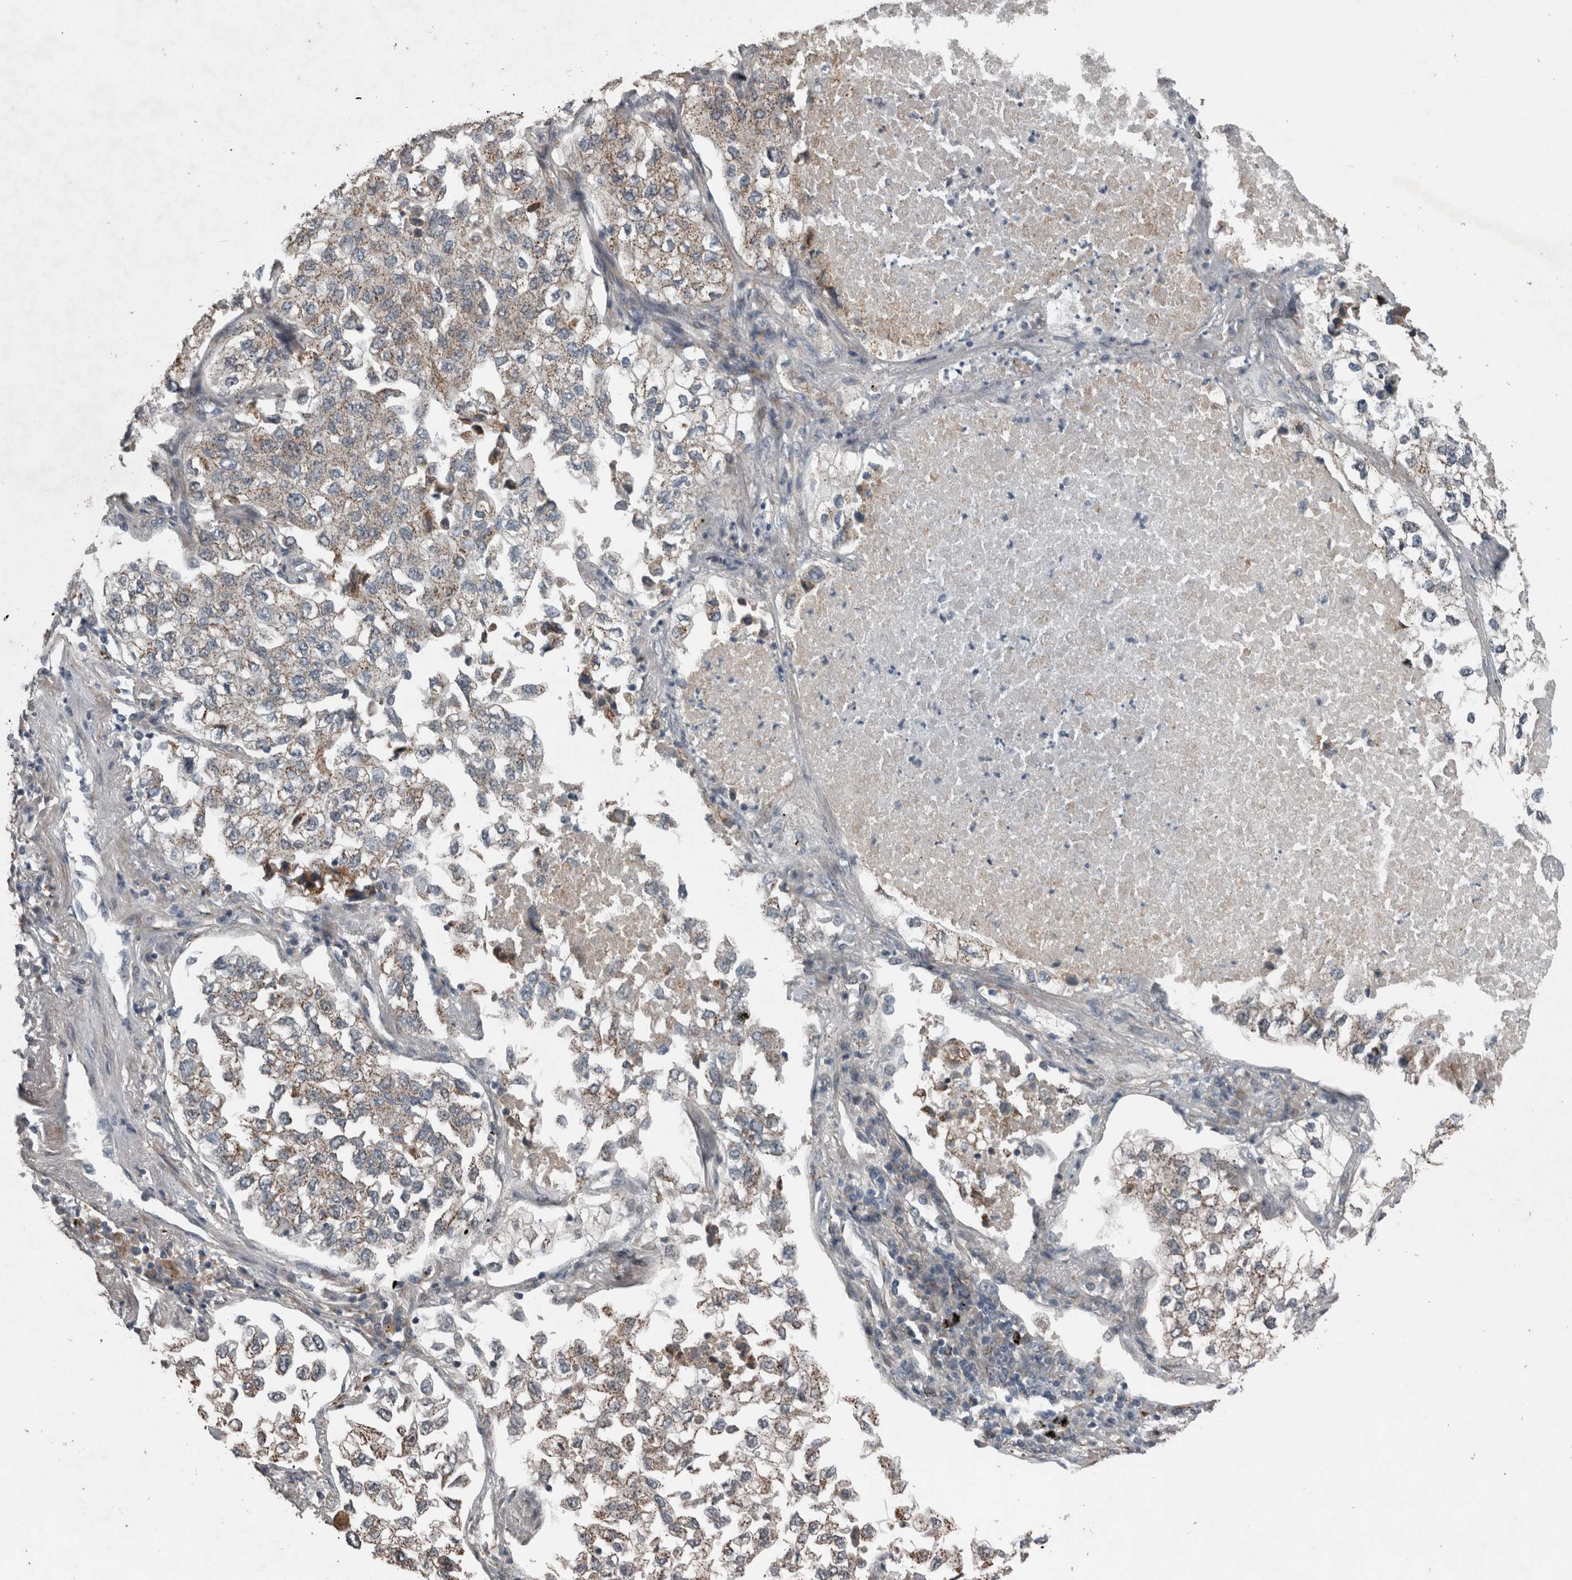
{"staining": {"intensity": "weak", "quantity": ">75%", "location": "cytoplasmic/membranous"}, "tissue": "lung cancer", "cell_type": "Tumor cells", "image_type": "cancer", "snomed": [{"axis": "morphology", "description": "Adenocarcinoma, NOS"}, {"axis": "topography", "description": "Lung"}], "caption": "Immunohistochemical staining of human adenocarcinoma (lung) reveals low levels of weak cytoplasmic/membranous protein staining in about >75% of tumor cells.", "gene": "ZNF345", "patient": {"sex": "male", "age": 63}}